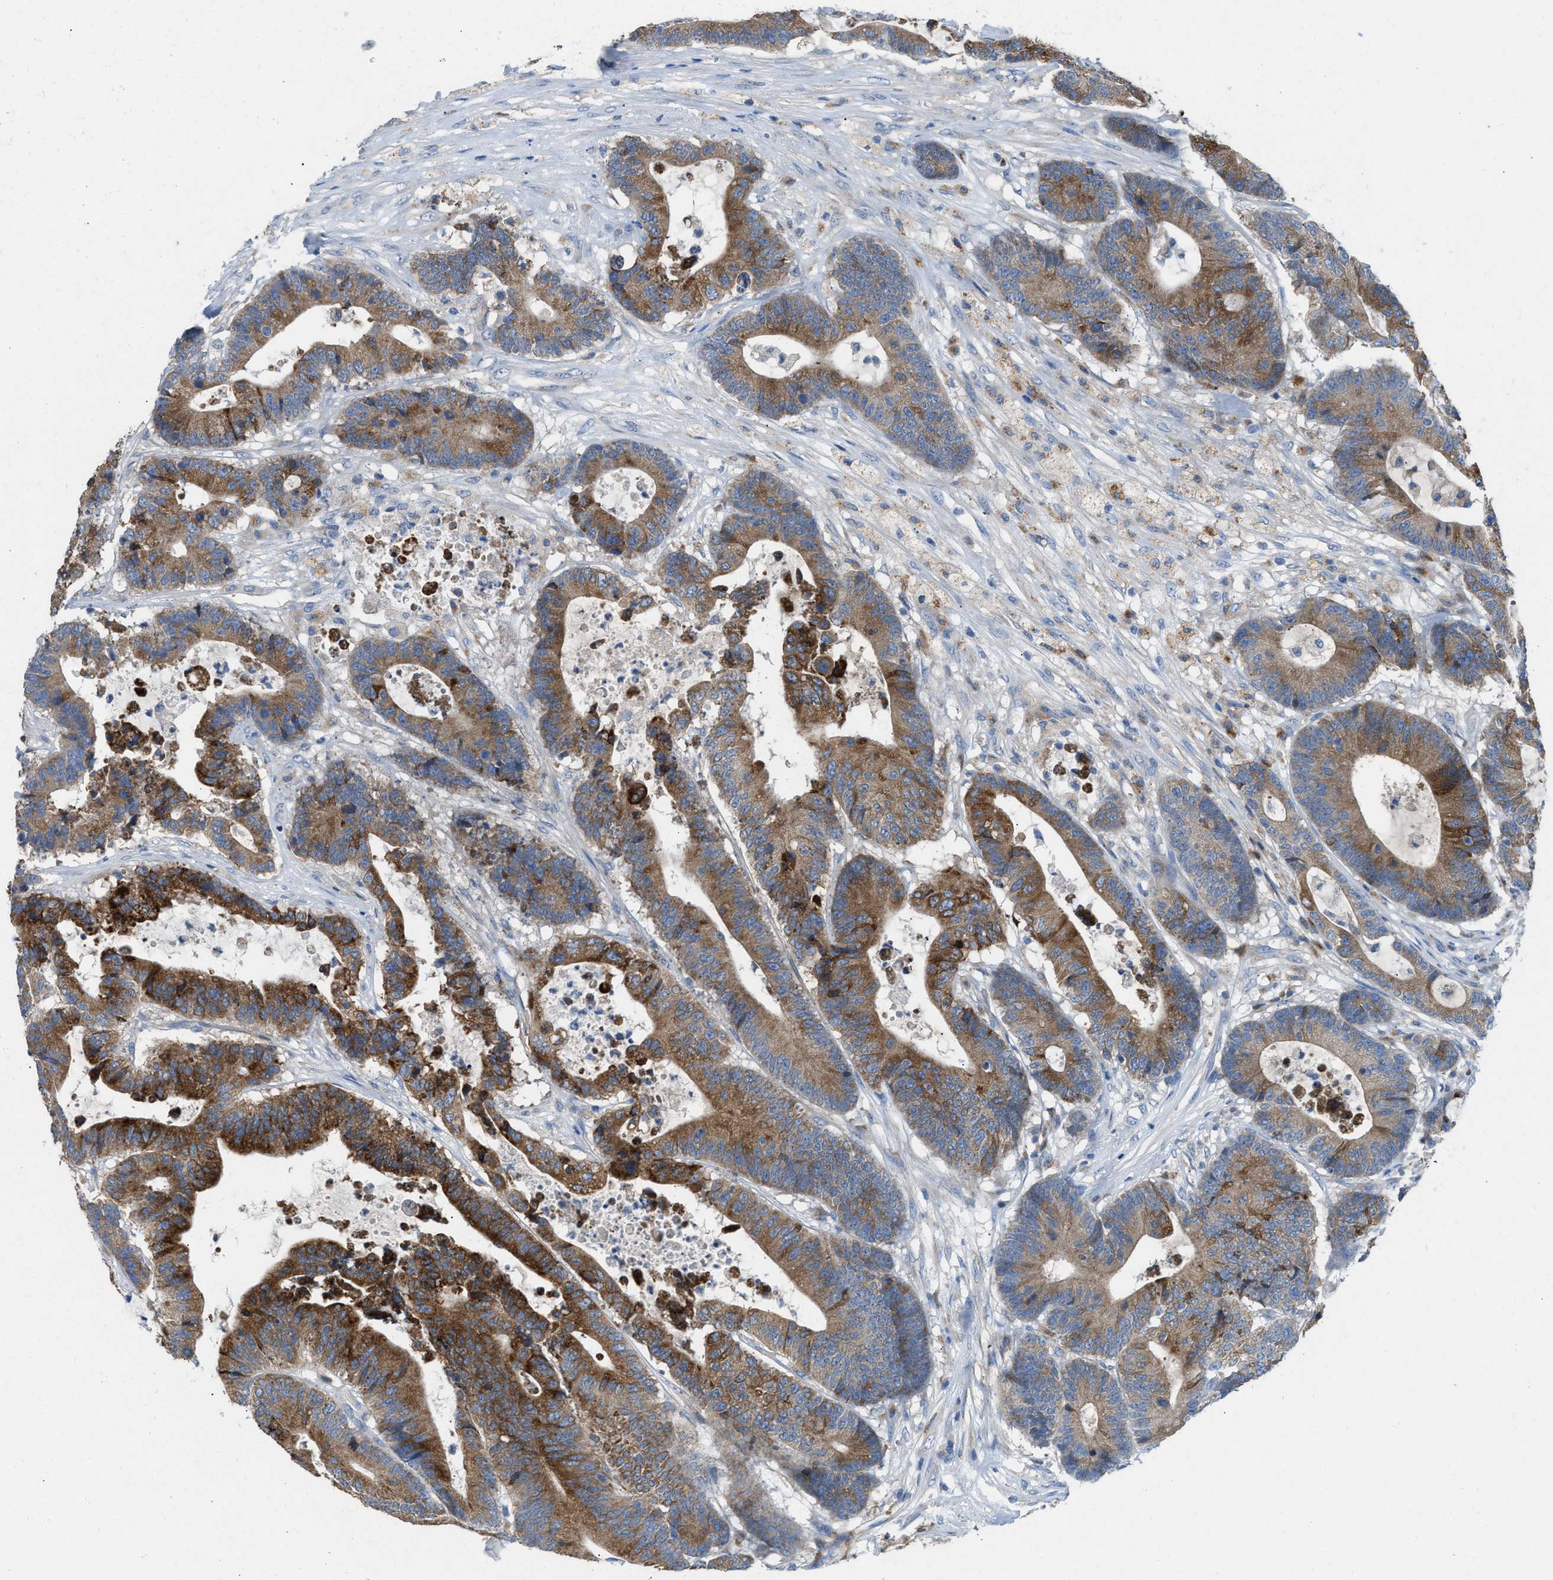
{"staining": {"intensity": "moderate", "quantity": ">75%", "location": "cytoplasmic/membranous"}, "tissue": "colorectal cancer", "cell_type": "Tumor cells", "image_type": "cancer", "snomed": [{"axis": "morphology", "description": "Adenocarcinoma, NOS"}, {"axis": "topography", "description": "Colon"}], "caption": "A brown stain shows moderate cytoplasmic/membranous staining of a protein in human colorectal adenocarcinoma tumor cells. Nuclei are stained in blue.", "gene": "AOAH", "patient": {"sex": "female", "age": 84}}